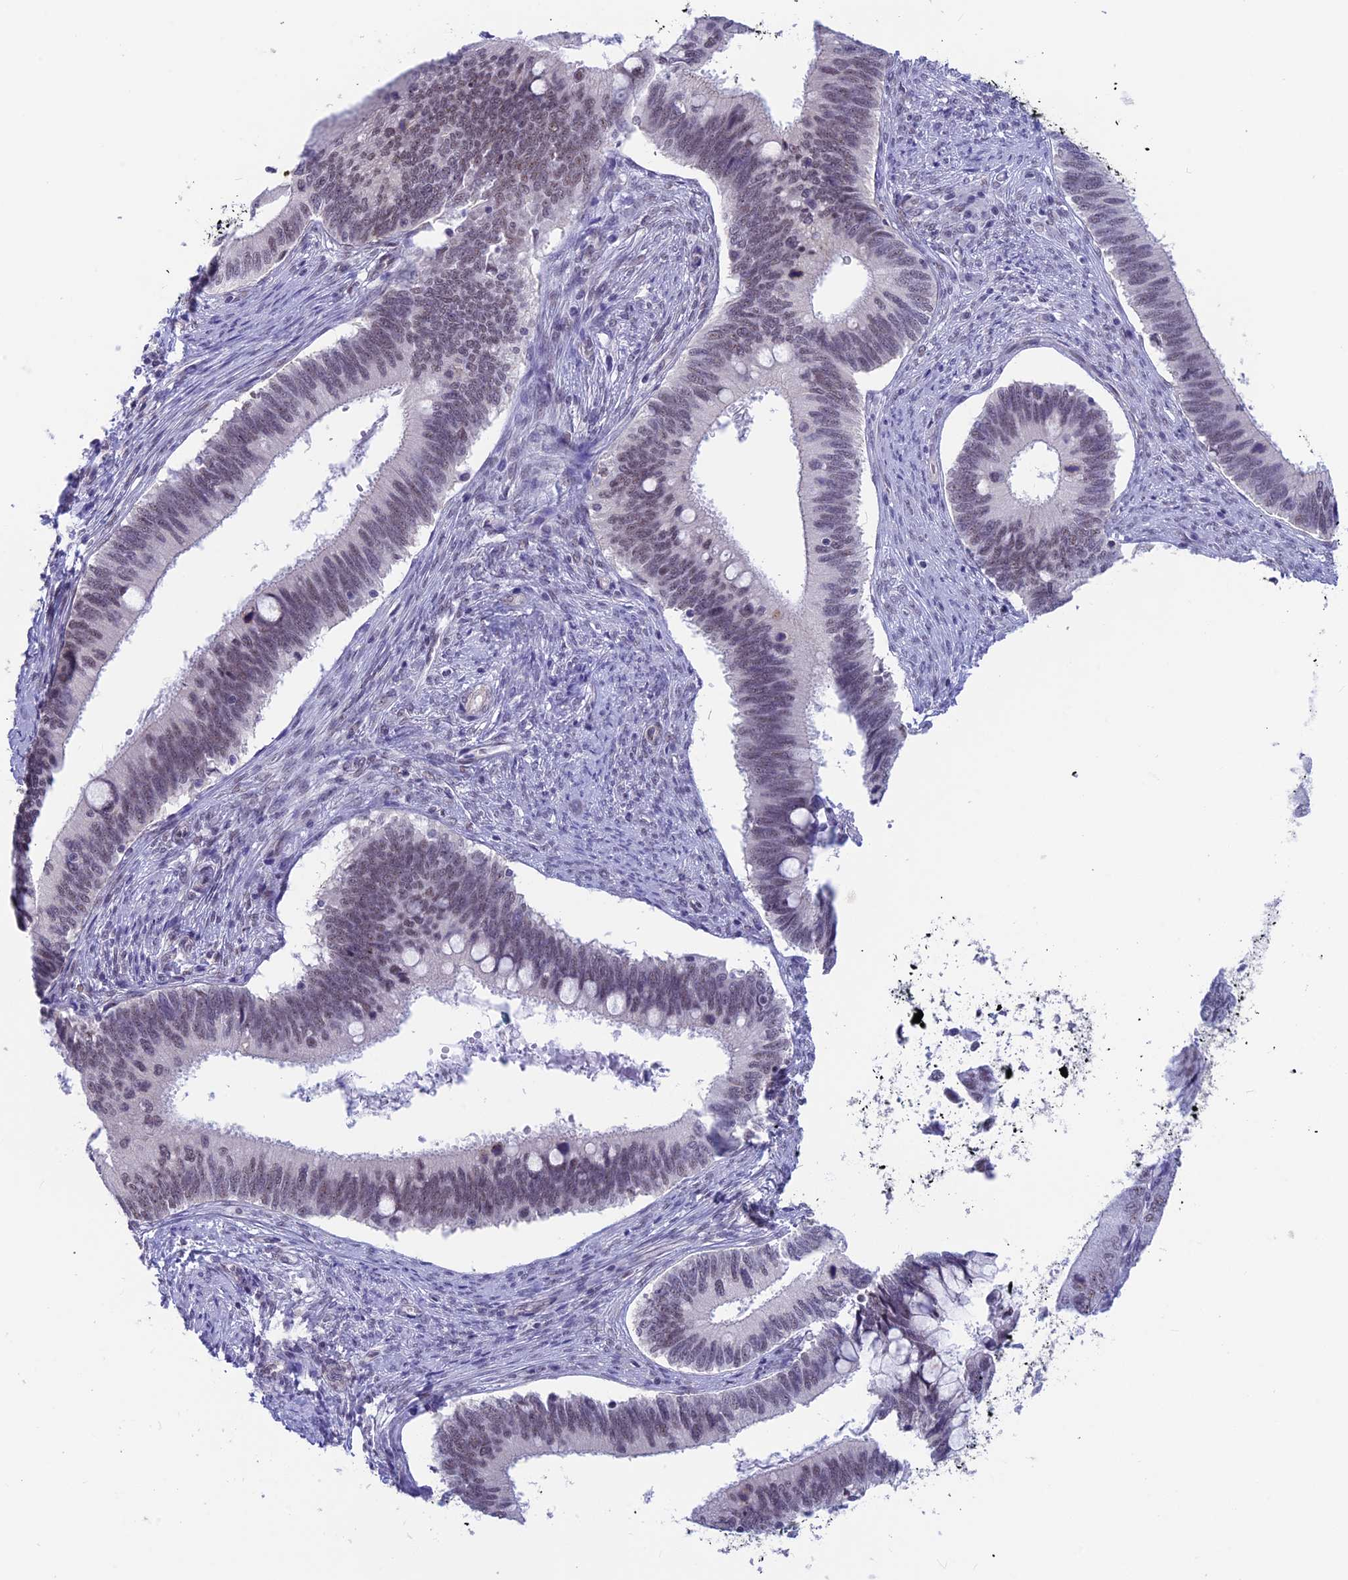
{"staining": {"intensity": "weak", "quantity": "<25%", "location": "nuclear"}, "tissue": "cervical cancer", "cell_type": "Tumor cells", "image_type": "cancer", "snomed": [{"axis": "morphology", "description": "Adenocarcinoma, NOS"}, {"axis": "topography", "description": "Cervix"}], "caption": "DAB immunohistochemical staining of human cervical cancer (adenocarcinoma) demonstrates no significant staining in tumor cells.", "gene": "SRSF5", "patient": {"sex": "female", "age": 42}}